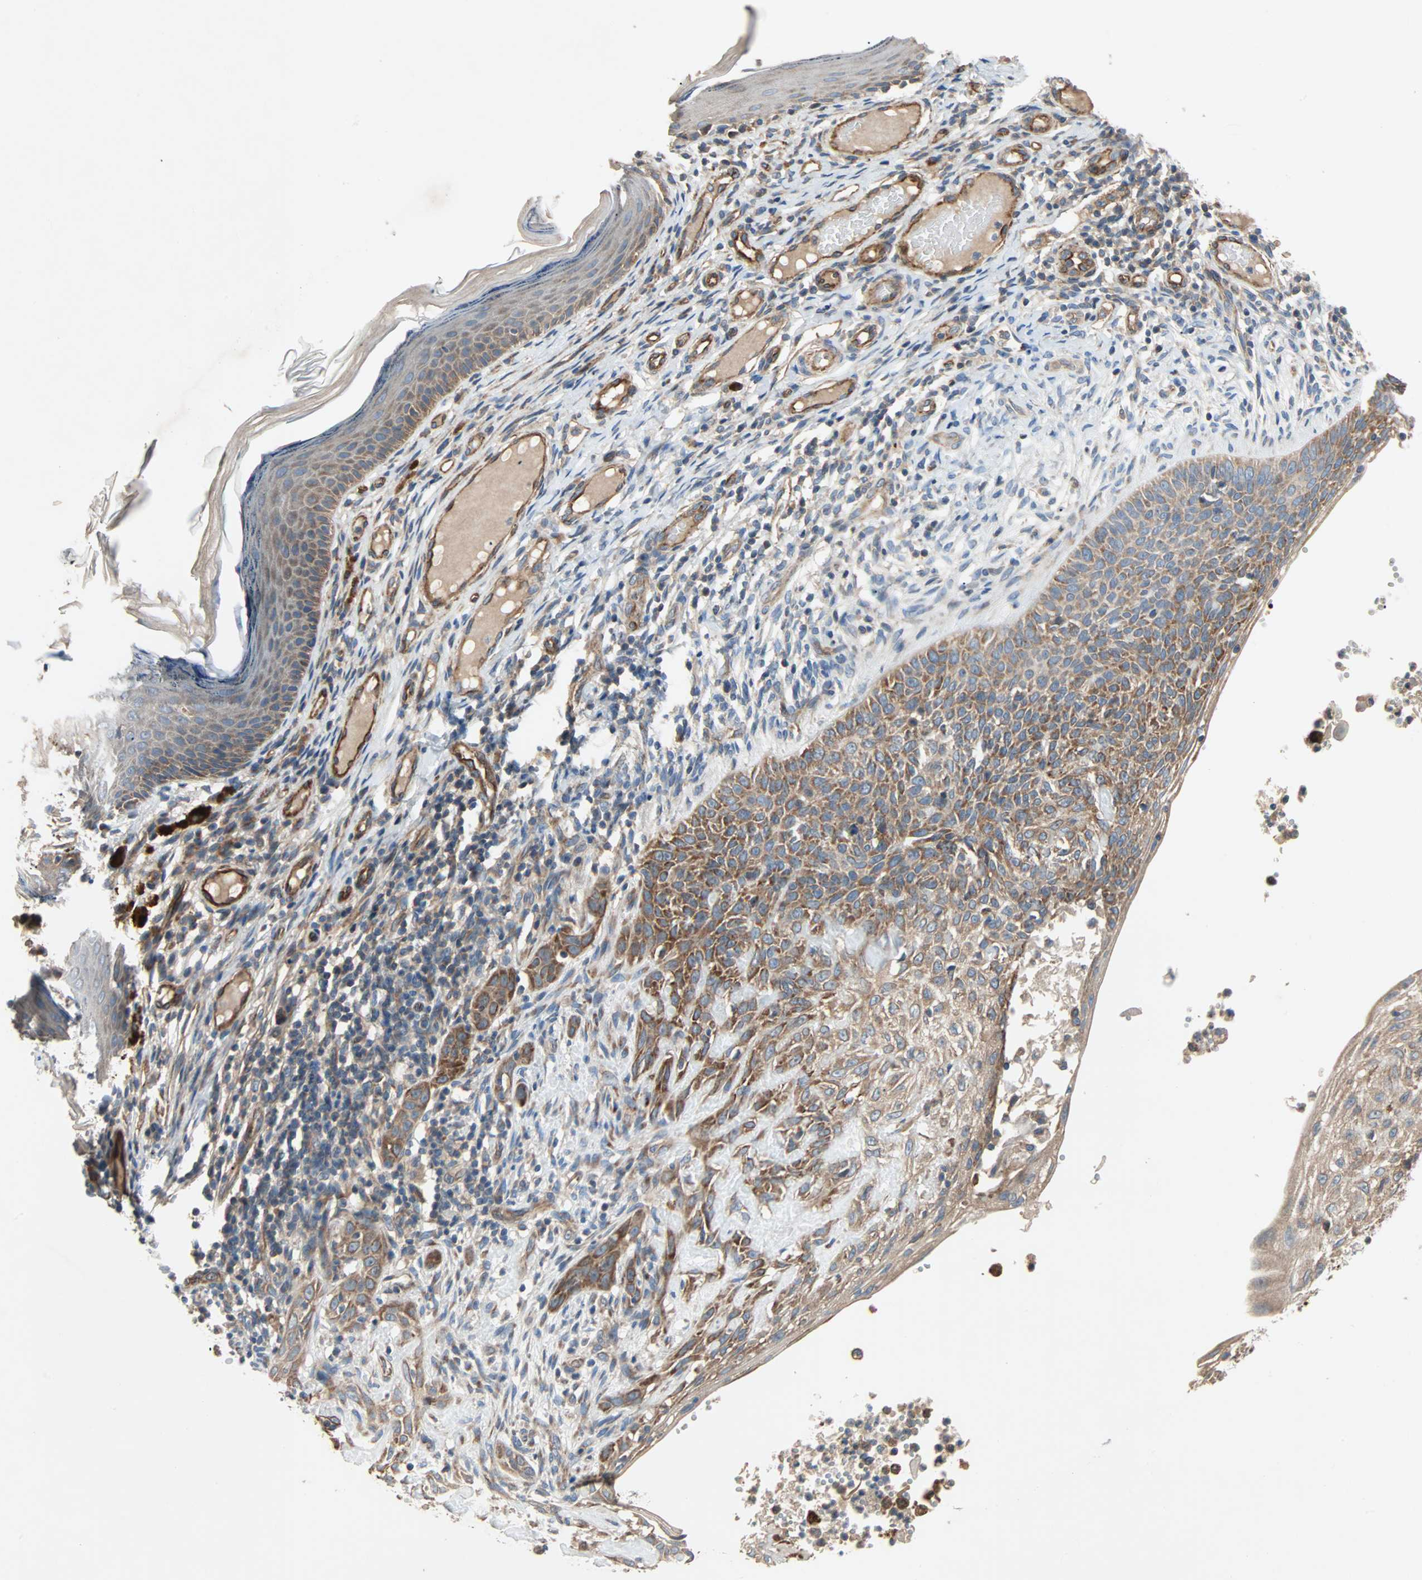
{"staining": {"intensity": "moderate", "quantity": ">75%", "location": "cytoplasmic/membranous"}, "tissue": "skin cancer", "cell_type": "Tumor cells", "image_type": "cancer", "snomed": [{"axis": "morphology", "description": "Normal tissue, NOS"}, {"axis": "morphology", "description": "Basal cell carcinoma"}, {"axis": "topography", "description": "Skin"}], "caption": "The image reveals immunohistochemical staining of skin basal cell carcinoma. There is moderate cytoplasmic/membranous expression is identified in about >75% of tumor cells. (Stains: DAB (3,3'-diaminobenzidine) in brown, nuclei in blue, Microscopy: brightfield microscopy at high magnification).", "gene": "XYLT1", "patient": {"sex": "male", "age": 87}}